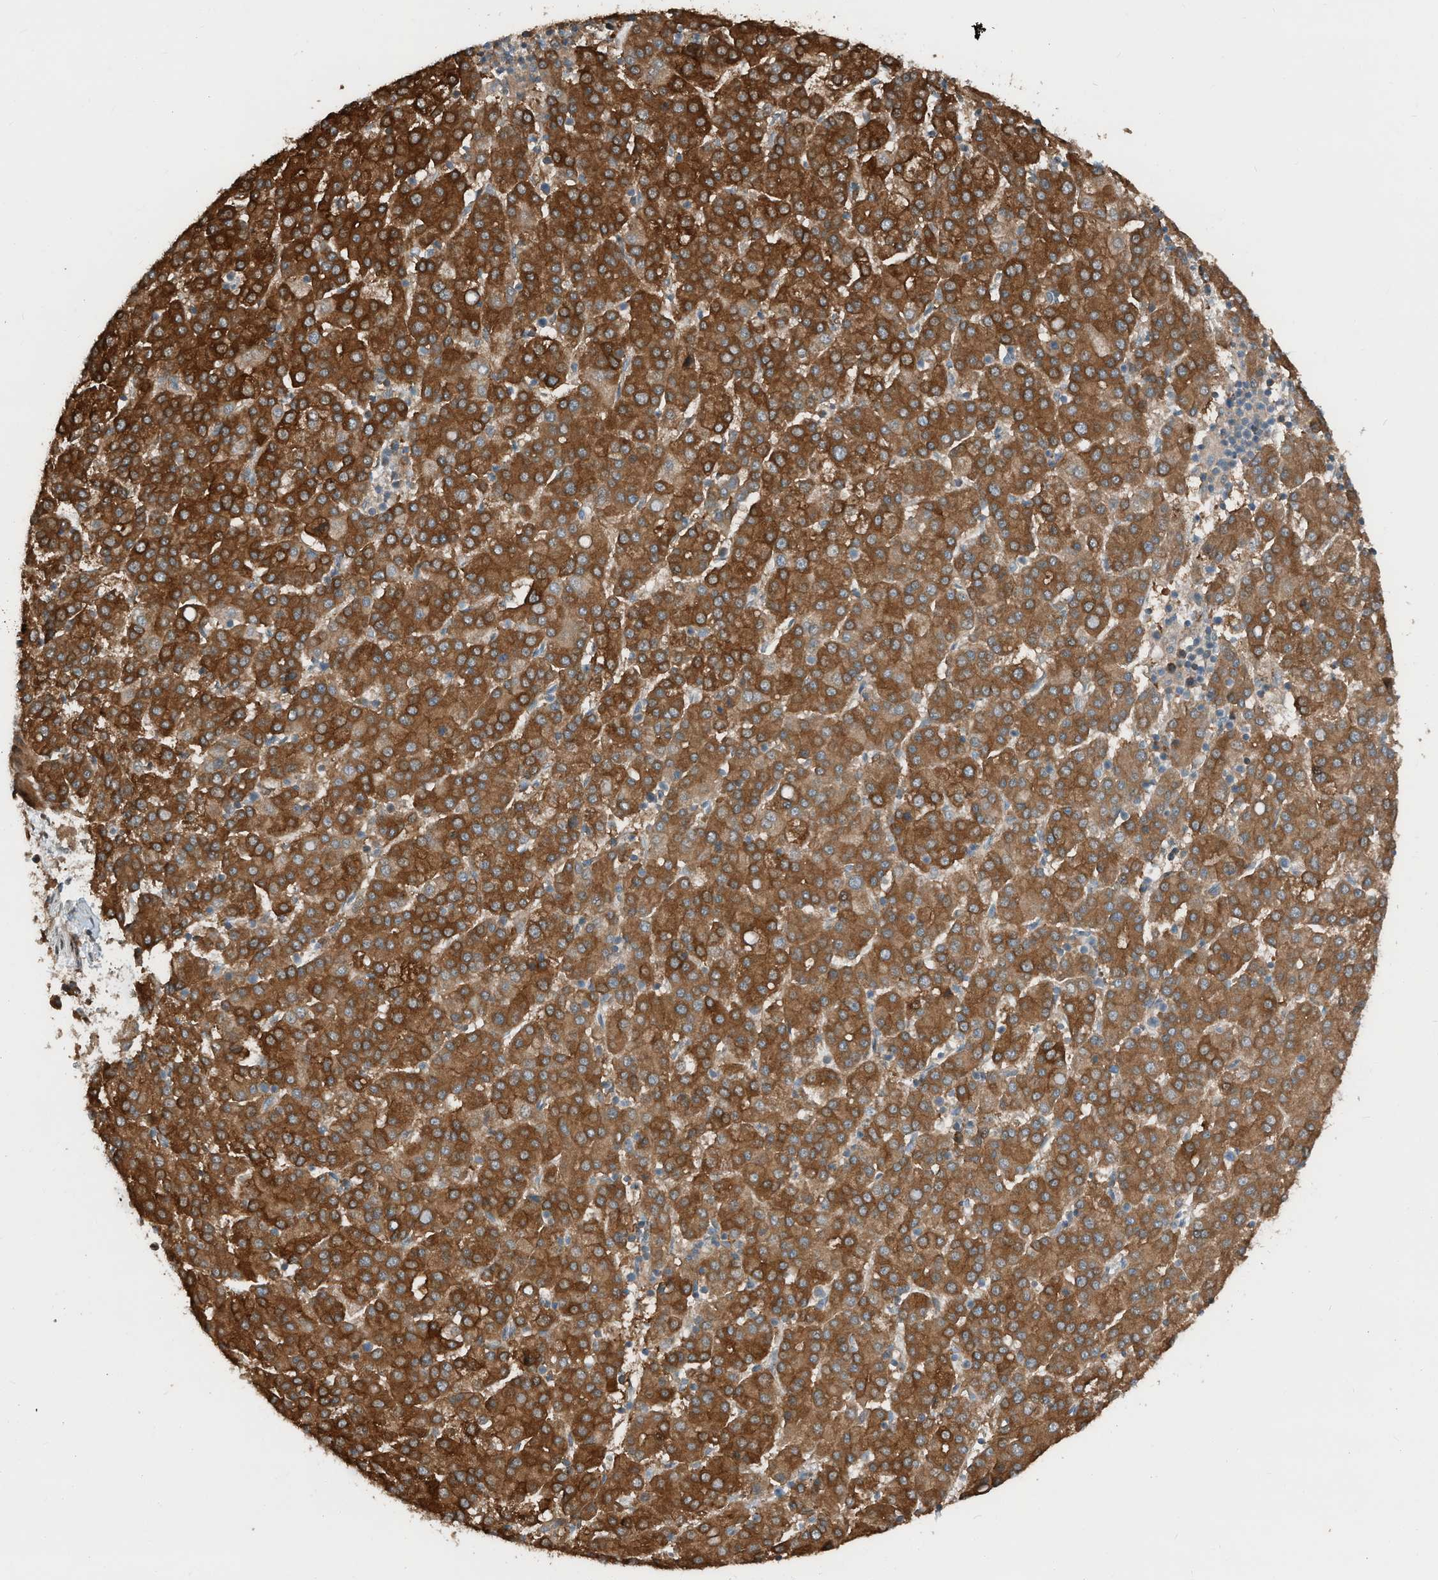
{"staining": {"intensity": "strong", "quantity": ">75%", "location": "cytoplasmic/membranous"}, "tissue": "liver cancer", "cell_type": "Tumor cells", "image_type": "cancer", "snomed": [{"axis": "morphology", "description": "Carcinoma, Hepatocellular, NOS"}, {"axis": "topography", "description": "Liver"}], "caption": "Immunohistochemical staining of human liver cancer (hepatocellular carcinoma) displays strong cytoplasmic/membranous protein expression in approximately >75% of tumor cells.", "gene": "RMND1", "patient": {"sex": "female", "age": 58}}